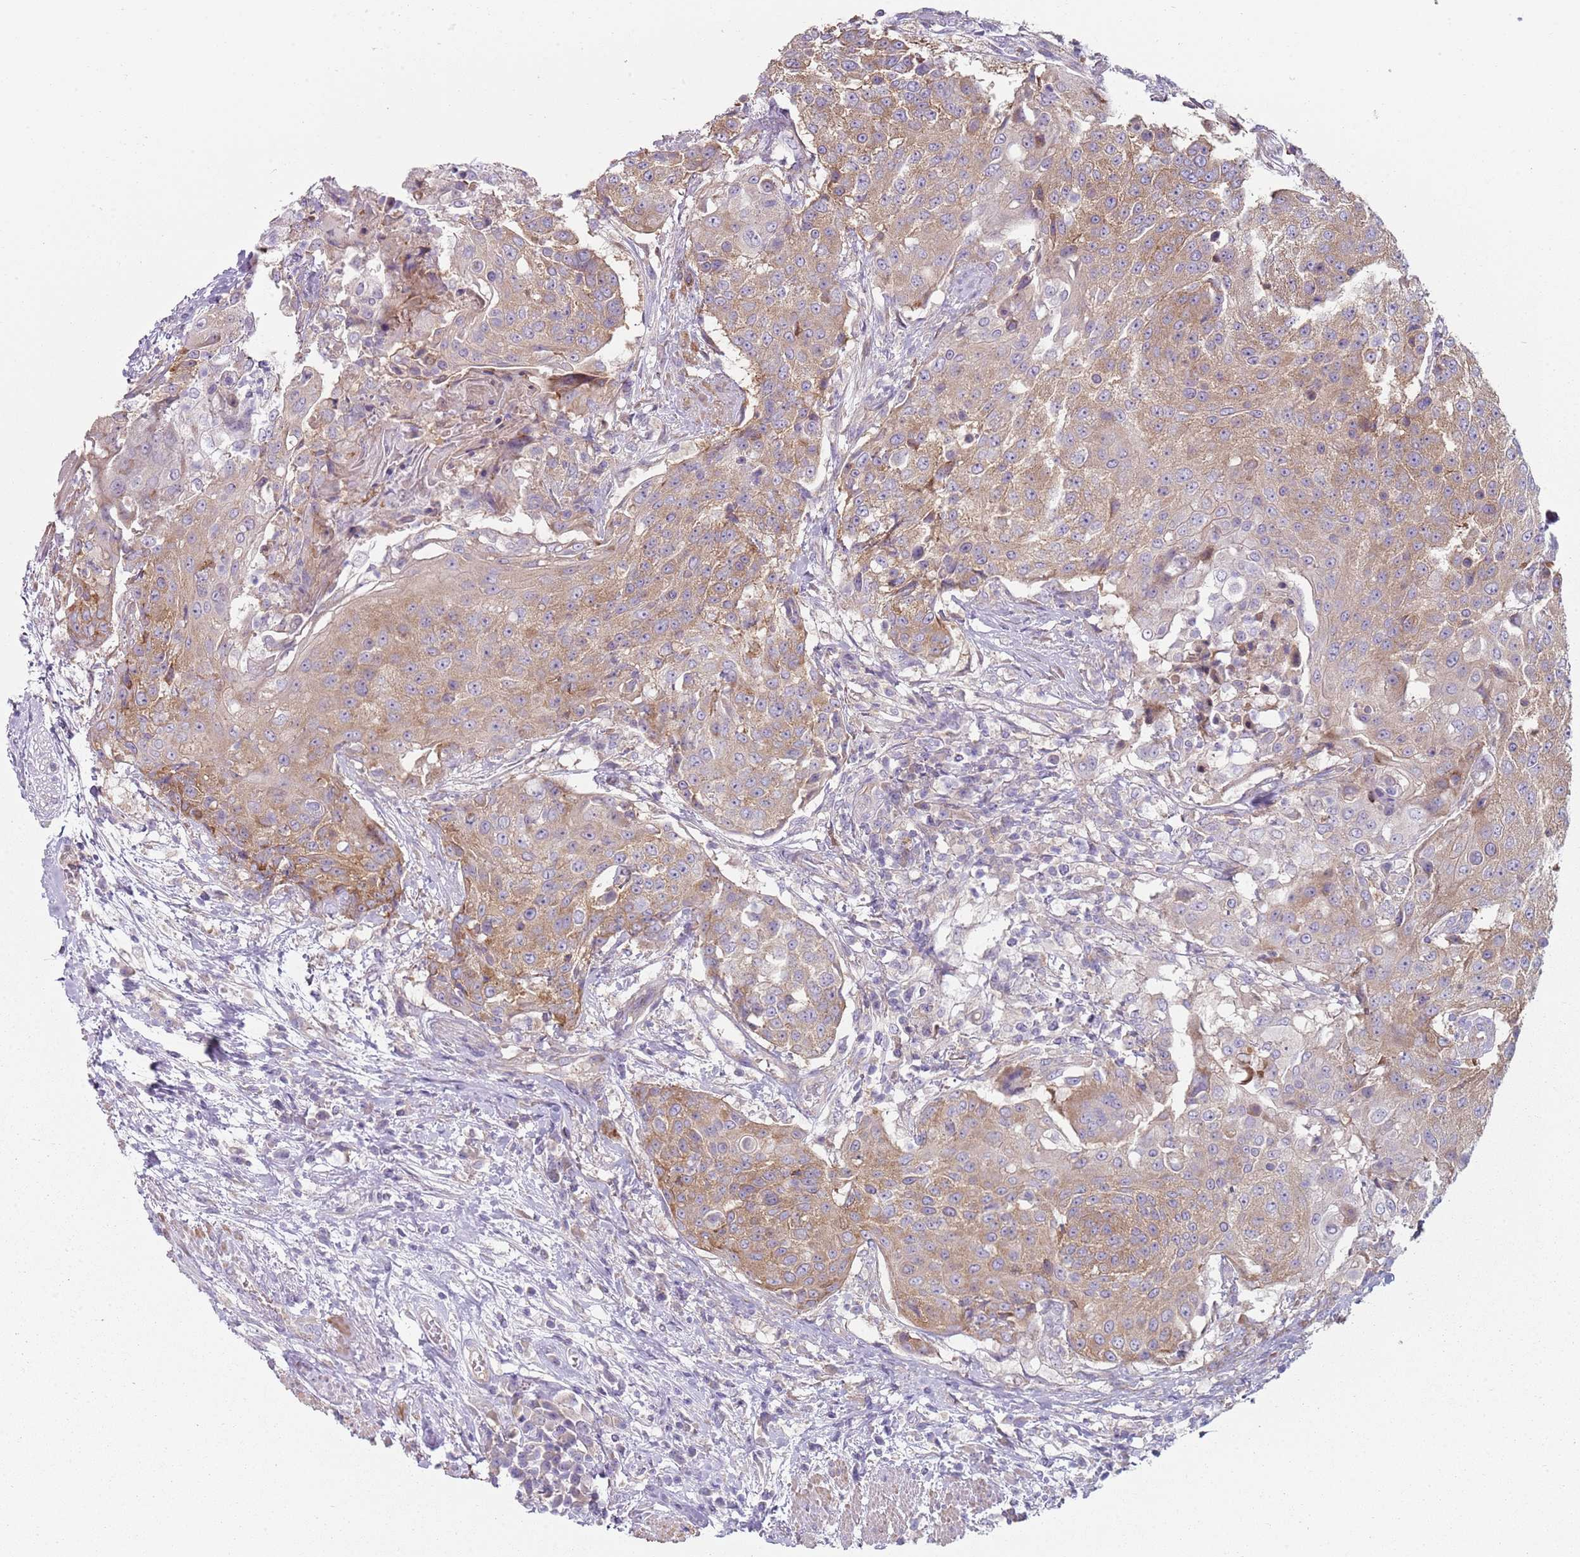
{"staining": {"intensity": "moderate", "quantity": ">75%", "location": "cytoplasmic/membranous"}, "tissue": "urothelial cancer", "cell_type": "Tumor cells", "image_type": "cancer", "snomed": [{"axis": "morphology", "description": "Urothelial carcinoma, High grade"}, {"axis": "topography", "description": "Urinary bladder"}], "caption": "Urothelial cancer stained for a protein (brown) exhibits moderate cytoplasmic/membranous positive positivity in approximately >75% of tumor cells.", "gene": "SLC26A6", "patient": {"sex": "female", "age": 63}}